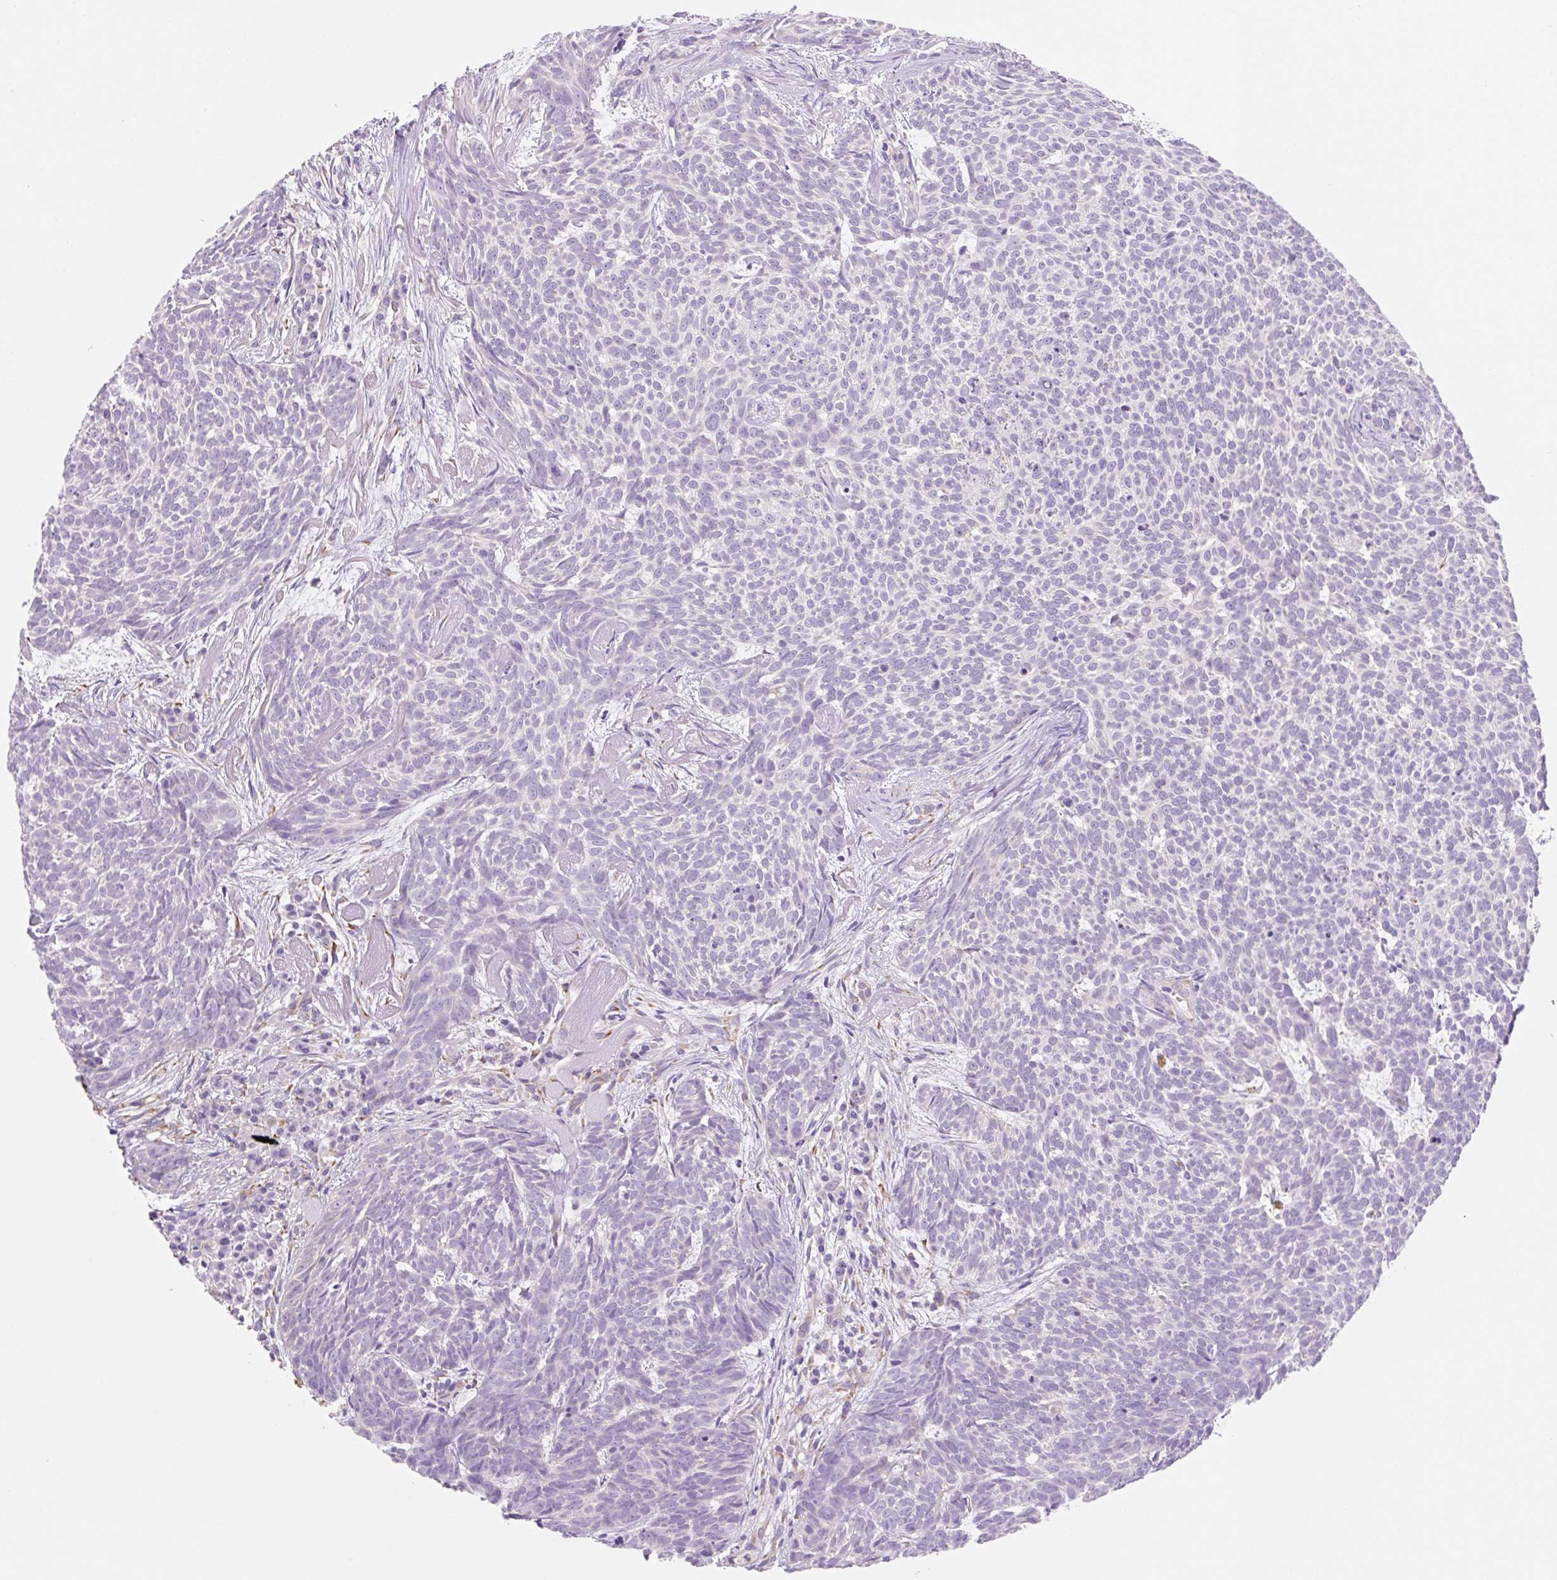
{"staining": {"intensity": "negative", "quantity": "none", "location": "none"}, "tissue": "skin cancer", "cell_type": "Tumor cells", "image_type": "cancer", "snomed": [{"axis": "morphology", "description": "Basal cell carcinoma"}, {"axis": "topography", "description": "Skin"}], "caption": "IHC micrograph of neoplastic tissue: human skin cancer stained with DAB (3,3'-diaminobenzidine) shows no significant protein positivity in tumor cells.", "gene": "FABP5", "patient": {"sex": "female", "age": 93}}